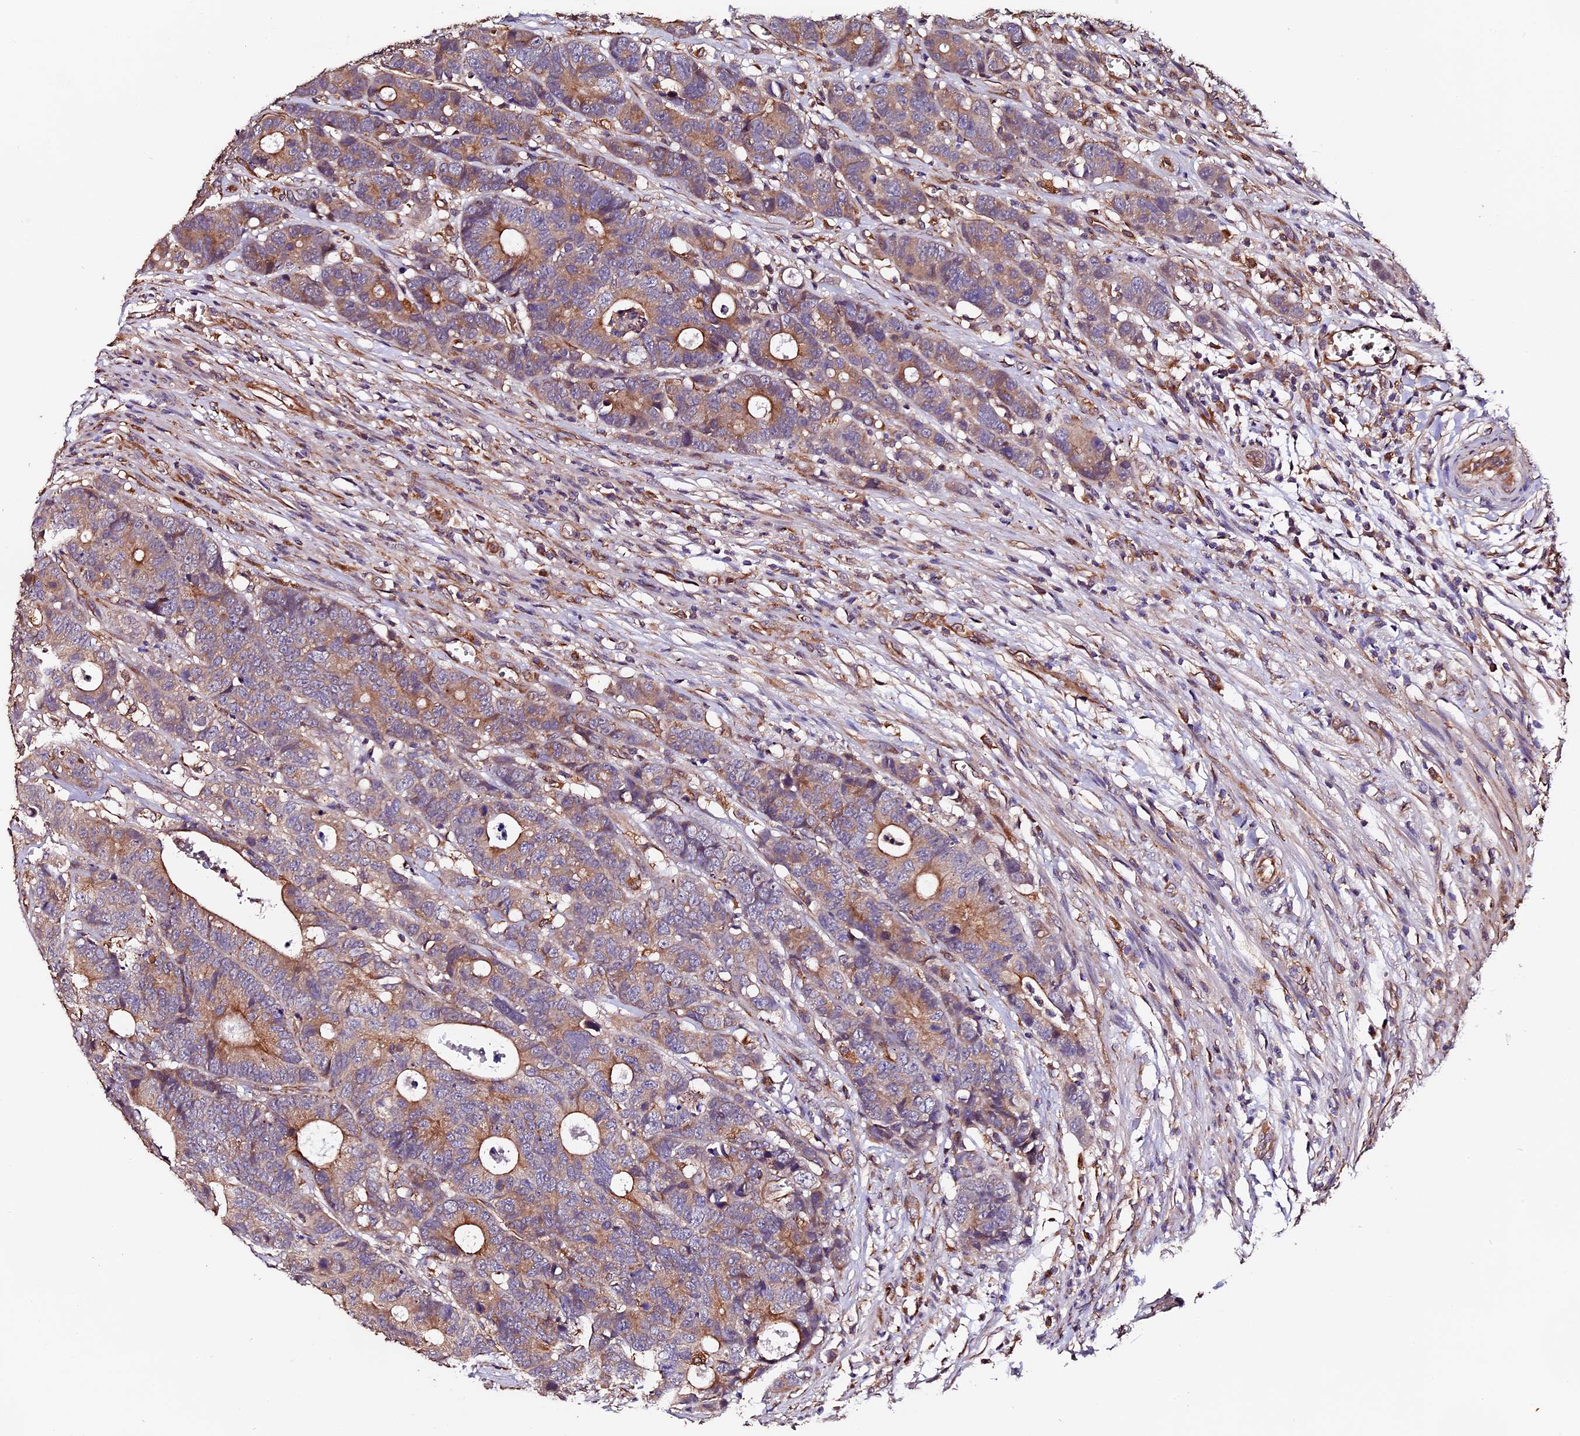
{"staining": {"intensity": "moderate", "quantity": "25%-75%", "location": "cytoplasmic/membranous"}, "tissue": "colorectal cancer", "cell_type": "Tumor cells", "image_type": "cancer", "snomed": [{"axis": "morphology", "description": "Adenocarcinoma, NOS"}, {"axis": "topography", "description": "Colon"}], "caption": "Colorectal cancer (adenocarcinoma) stained with immunohistochemistry shows moderate cytoplasmic/membranous positivity in about 25%-75% of tumor cells. (brown staining indicates protein expression, while blue staining denotes nuclei).", "gene": "CLN5", "patient": {"sex": "female", "age": 57}}